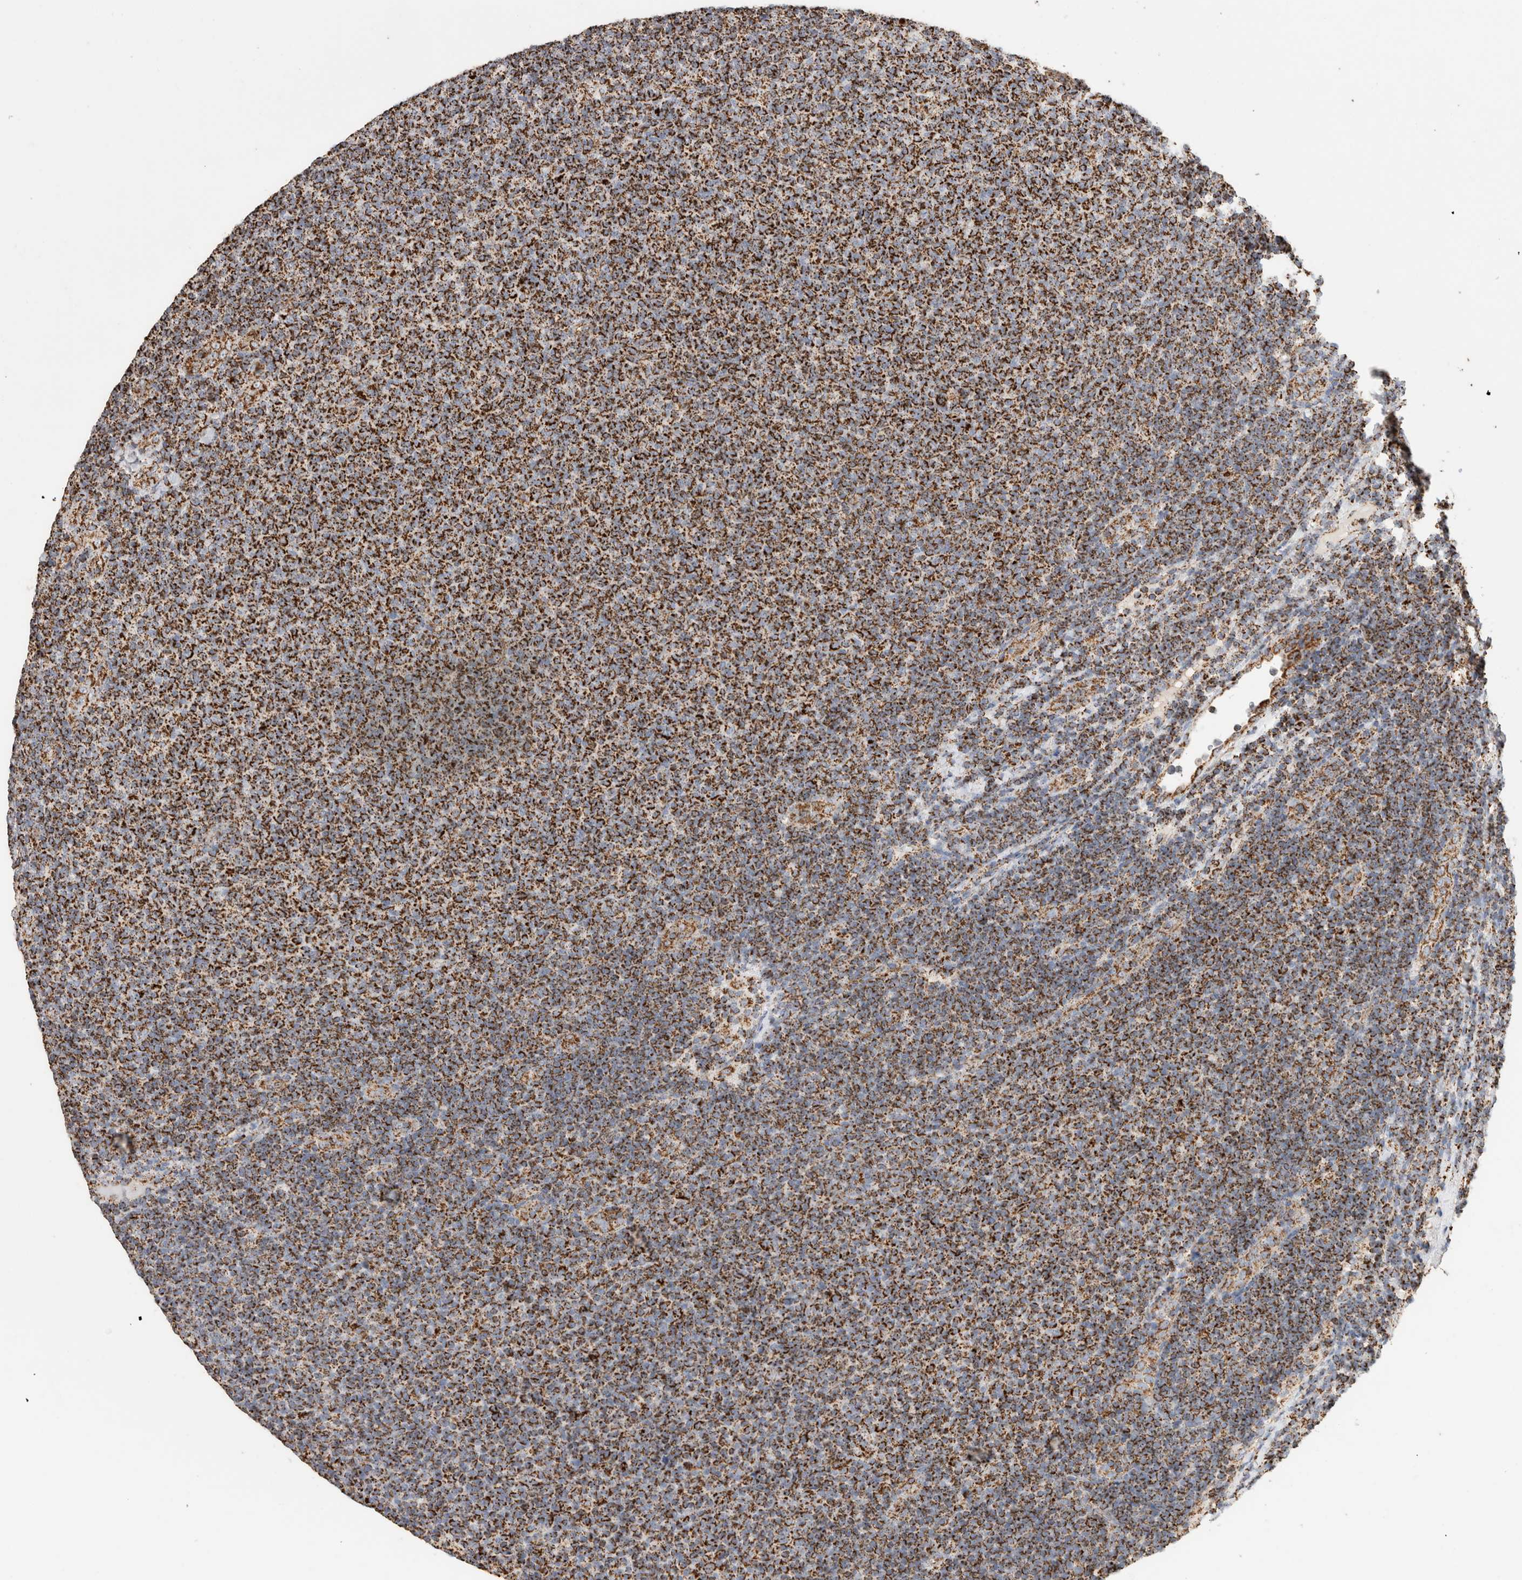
{"staining": {"intensity": "strong", "quantity": ">75%", "location": "cytoplasmic/membranous"}, "tissue": "lymphoma", "cell_type": "Tumor cells", "image_type": "cancer", "snomed": [{"axis": "morphology", "description": "Malignant lymphoma, non-Hodgkin's type, Low grade"}, {"axis": "topography", "description": "Lymph node"}], "caption": "A high-resolution micrograph shows immunohistochemistry (IHC) staining of low-grade malignant lymphoma, non-Hodgkin's type, which displays strong cytoplasmic/membranous positivity in approximately >75% of tumor cells.", "gene": "C1QBP", "patient": {"sex": "male", "age": 66}}